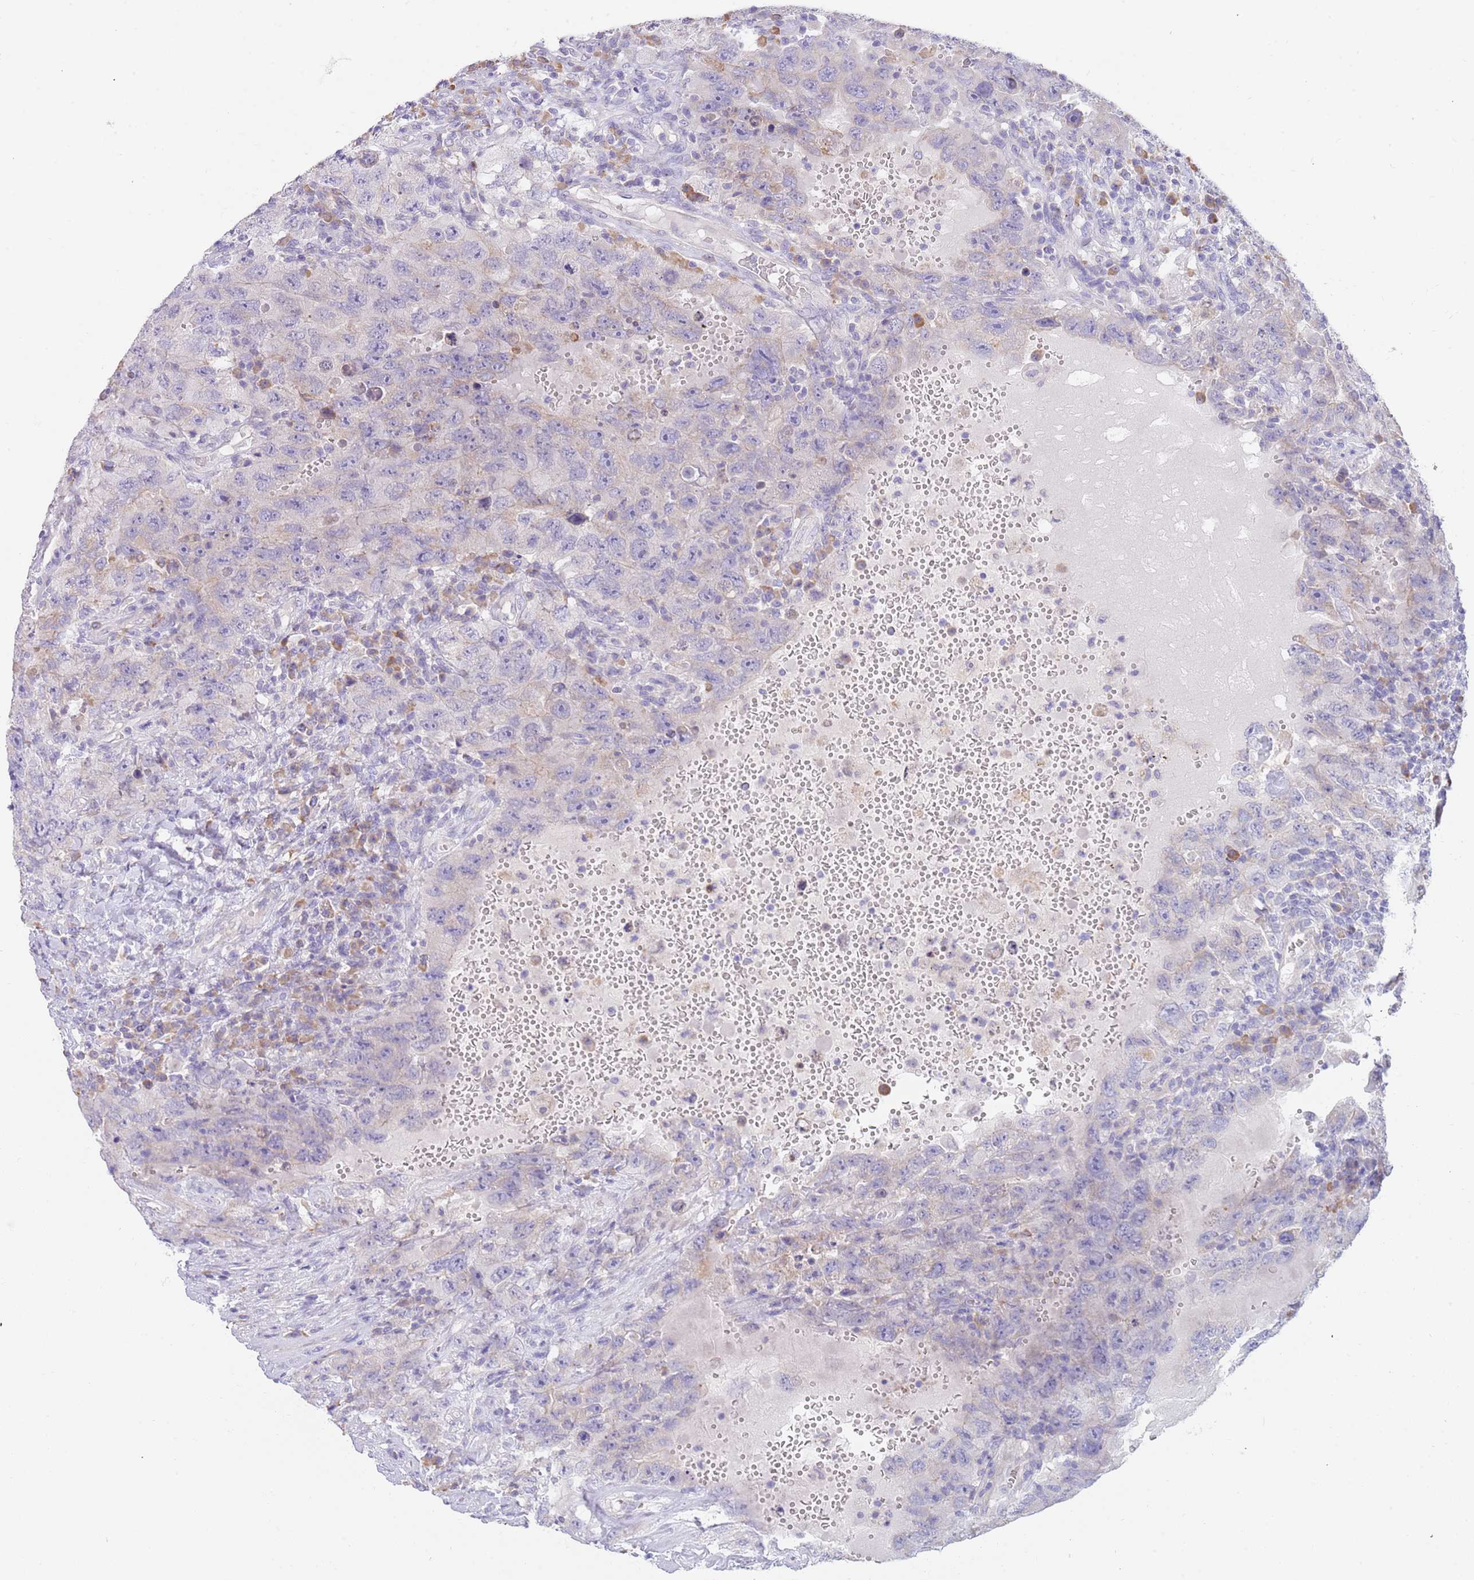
{"staining": {"intensity": "negative", "quantity": "none", "location": "none"}, "tissue": "testis cancer", "cell_type": "Tumor cells", "image_type": "cancer", "snomed": [{"axis": "morphology", "description": "Carcinoma, Embryonal, NOS"}, {"axis": "topography", "description": "Testis"}], "caption": "Protein analysis of embryonal carcinoma (testis) reveals no significant staining in tumor cells.", "gene": "CCDC149", "patient": {"sex": "male", "age": 26}}